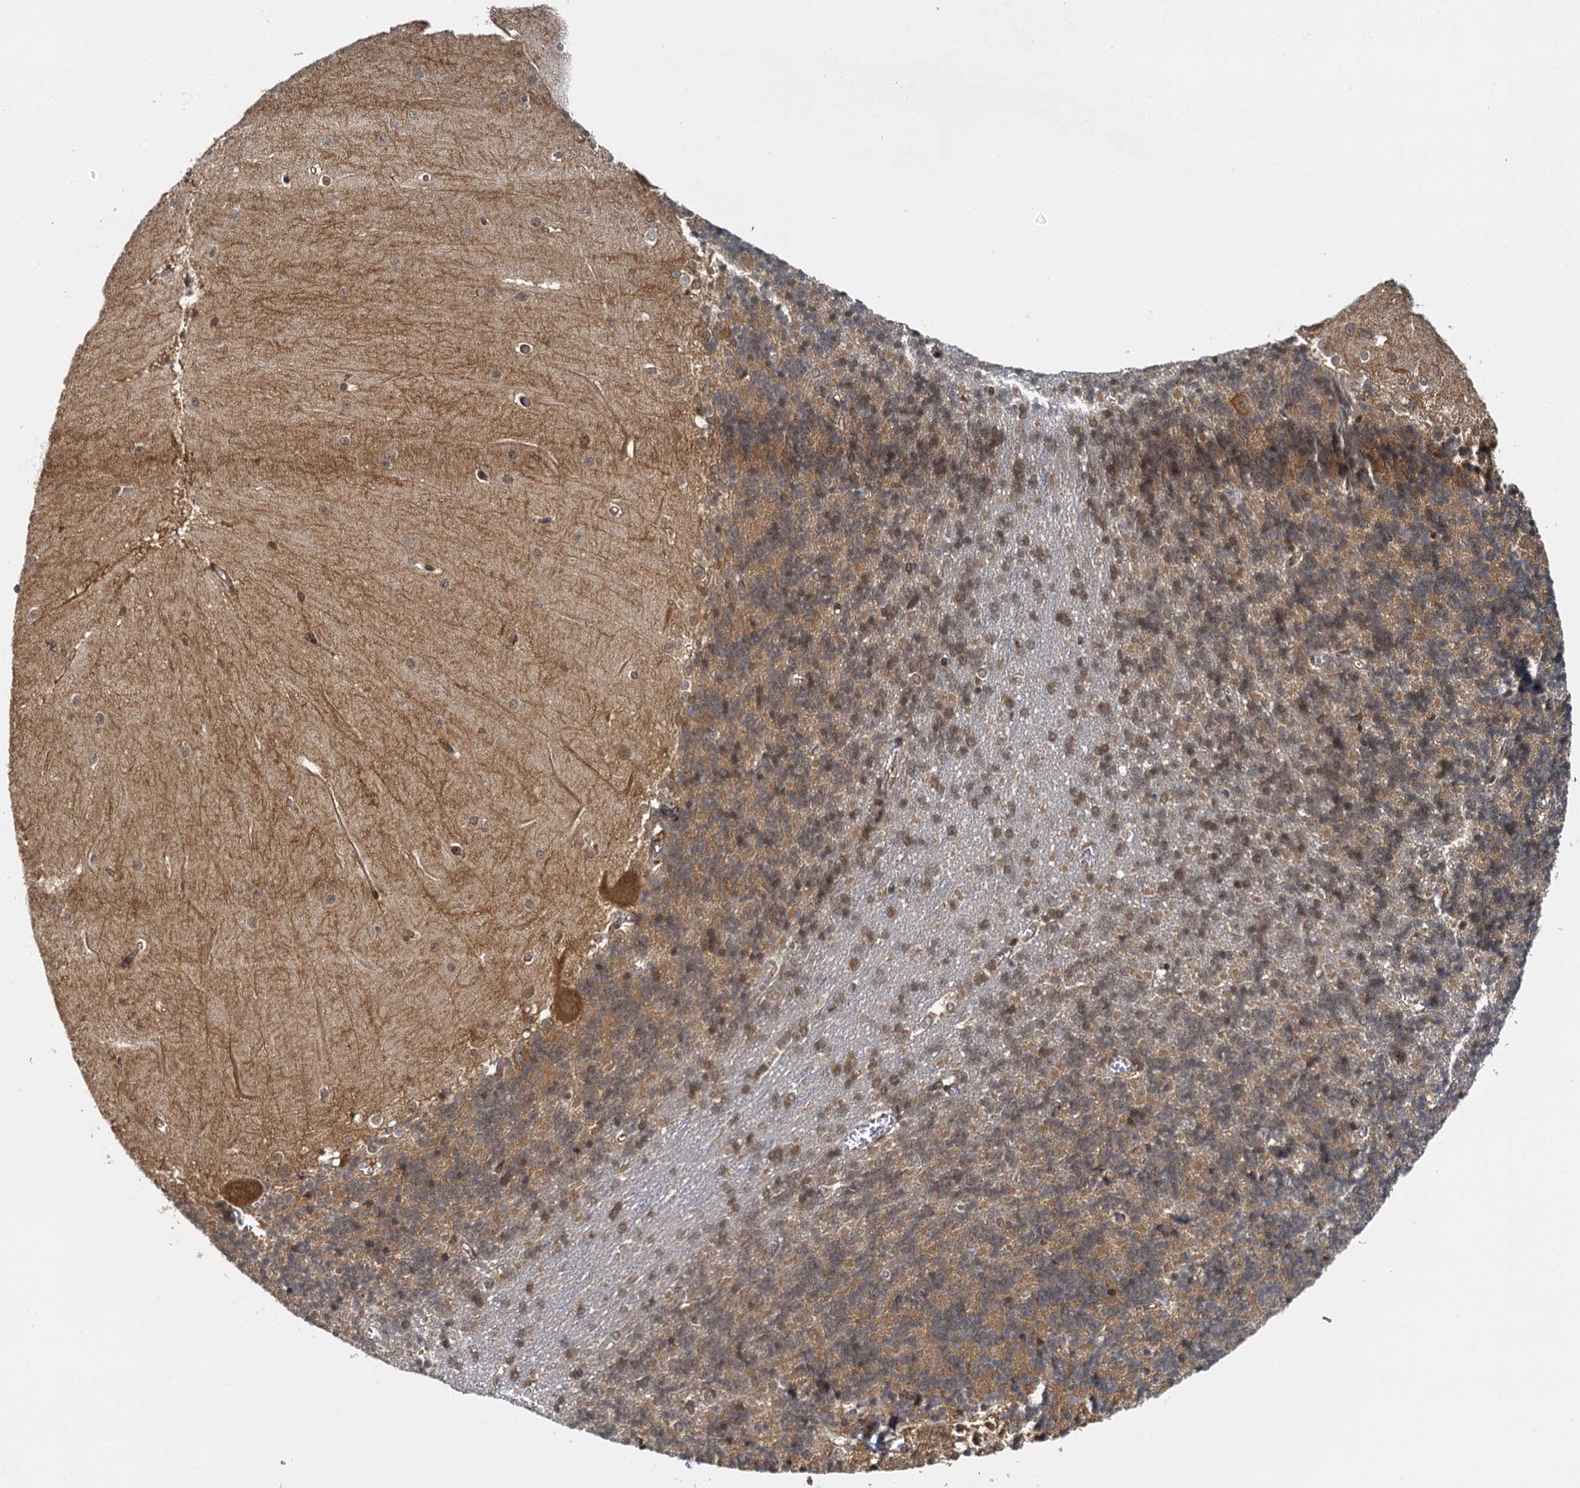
{"staining": {"intensity": "moderate", "quantity": "25%-75%", "location": "cytoplasmic/membranous,nuclear"}, "tissue": "cerebellum", "cell_type": "Cells in granular layer", "image_type": "normal", "snomed": [{"axis": "morphology", "description": "Normal tissue, NOS"}, {"axis": "topography", "description": "Cerebellum"}], "caption": "Benign cerebellum displays moderate cytoplasmic/membranous,nuclear positivity in about 25%-75% of cells in granular layer, visualized by immunohistochemistry. The staining was performed using DAB (3,3'-diaminobenzidine) to visualize the protein expression in brown, while the nuclei were stained in blue with hematoxylin (Magnification: 20x).", "gene": "ZNF549", "patient": {"sex": "male", "age": 37}}